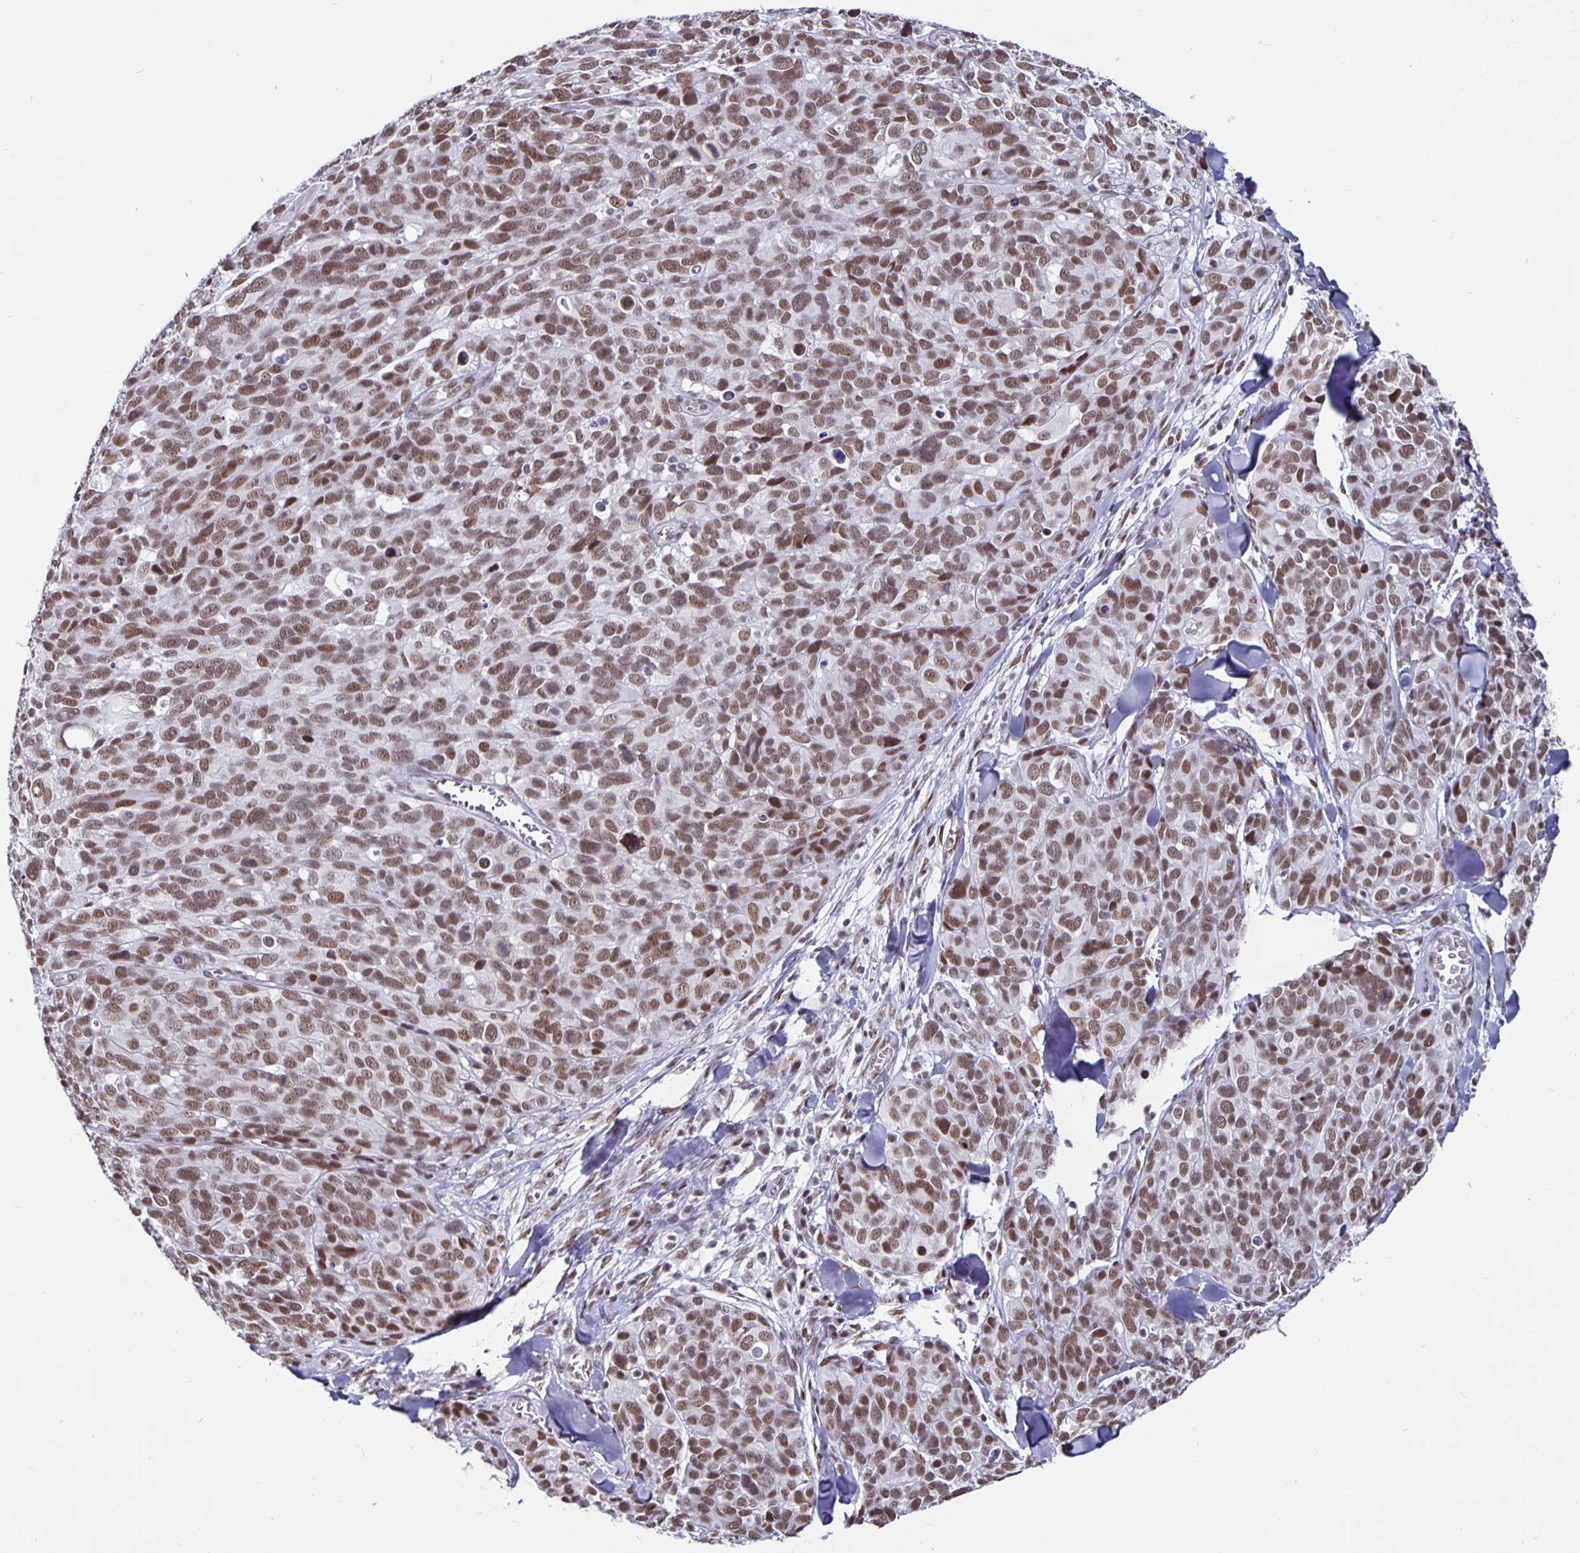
{"staining": {"intensity": "moderate", "quantity": ">75%", "location": "nuclear"}, "tissue": "melanoma", "cell_type": "Tumor cells", "image_type": "cancer", "snomed": [{"axis": "morphology", "description": "Malignant melanoma, NOS"}, {"axis": "topography", "description": "Skin"}], "caption": "Protein expression analysis of human melanoma reveals moderate nuclear positivity in approximately >75% of tumor cells.", "gene": "PBX2", "patient": {"sex": "male", "age": 51}}